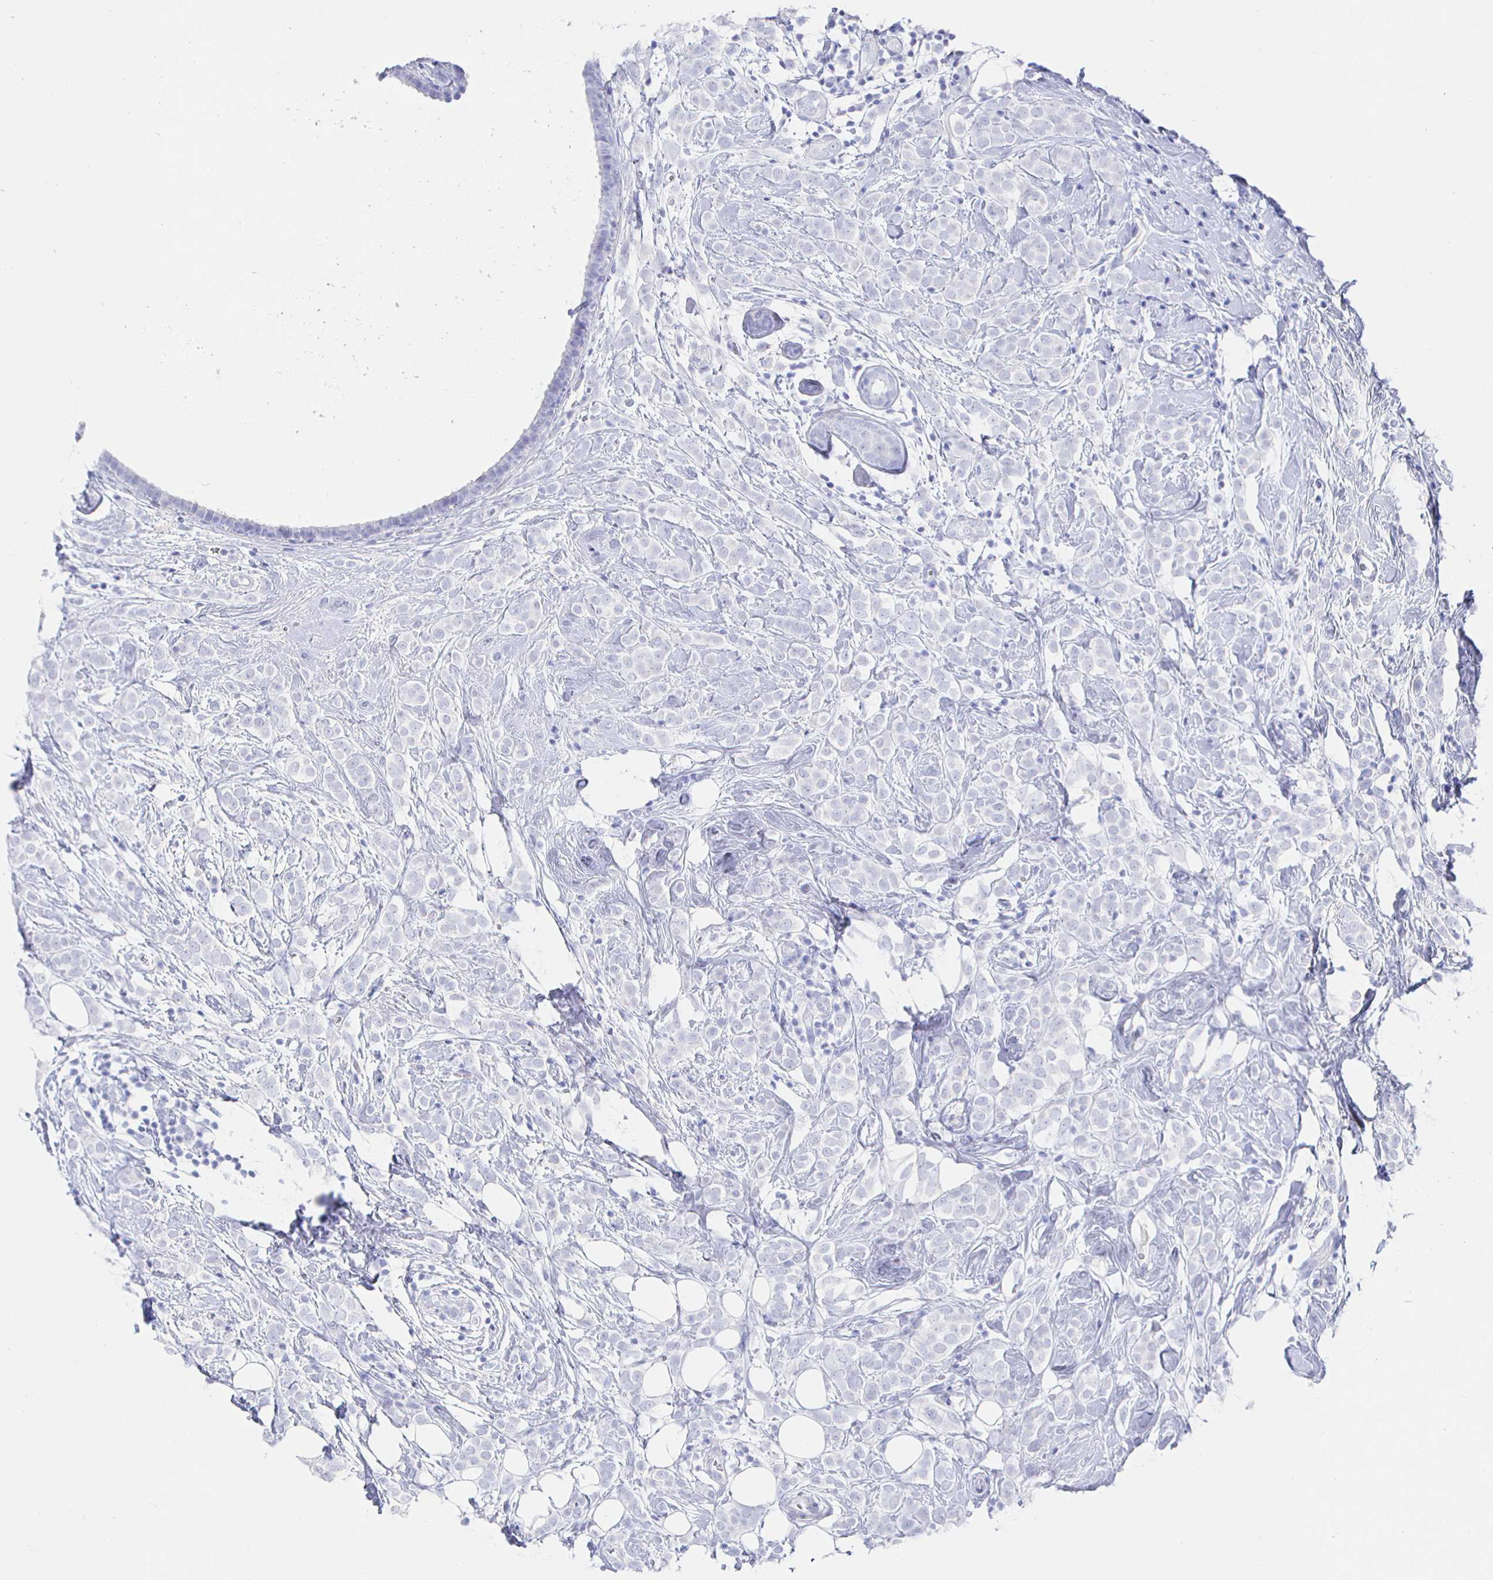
{"staining": {"intensity": "negative", "quantity": "none", "location": "none"}, "tissue": "breast cancer", "cell_type": "Tumor cells", "image_type": "cancer", "snomed": [{"axis": "morphology", "description": "Lobular carcinoma"}, {"axis": "topography", "description": "Breast"}], "caption": "Tumor cells are negative for protein expression in human breast cancer (lobular carcinoma).", "gene": "CLCA1", "patient": {"sex": "female", "age": 49}}